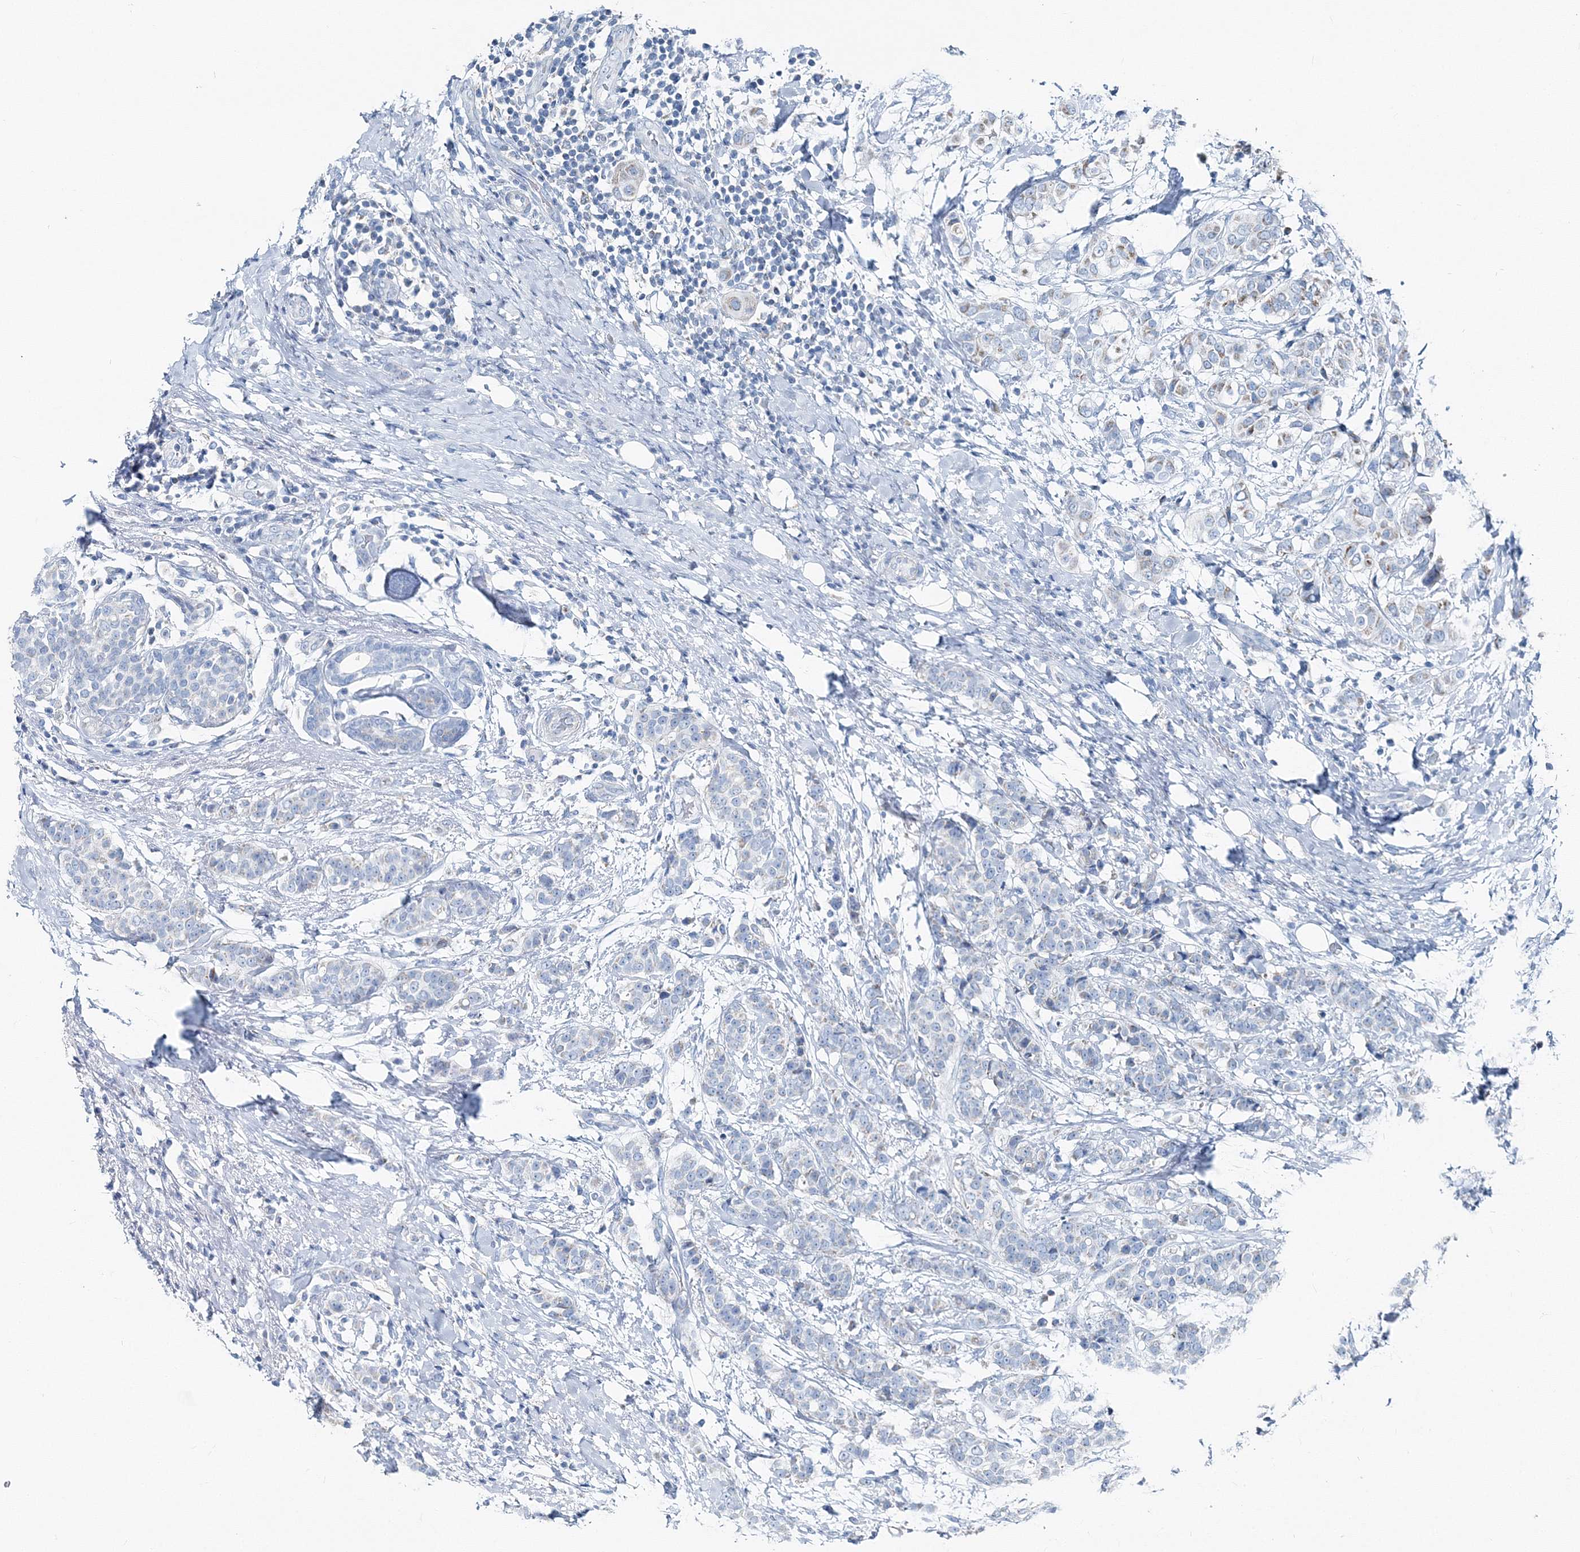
{"staining": {"intensity": "weak", "quantity": "<25%", "location": "cytoplasmic/membranous"}, "tissue": "breast cancer", "cell_type": "Tumor cells", "image_type": "cancer", "snomed": [{"axis": "morphology", "description": "Lobular carcinoma"}, {"axis": "topography", "description": "Breast"}], "caption": "This photomicrograph is of breast cancer (lobular carcinoma) stained with IHC to label a protein in brown with the nuclei are counter-stained blue. There is no staining in tumor cells.", "gene": "GABARAPL2", "patient": {"sex": "female", "age": 51}}